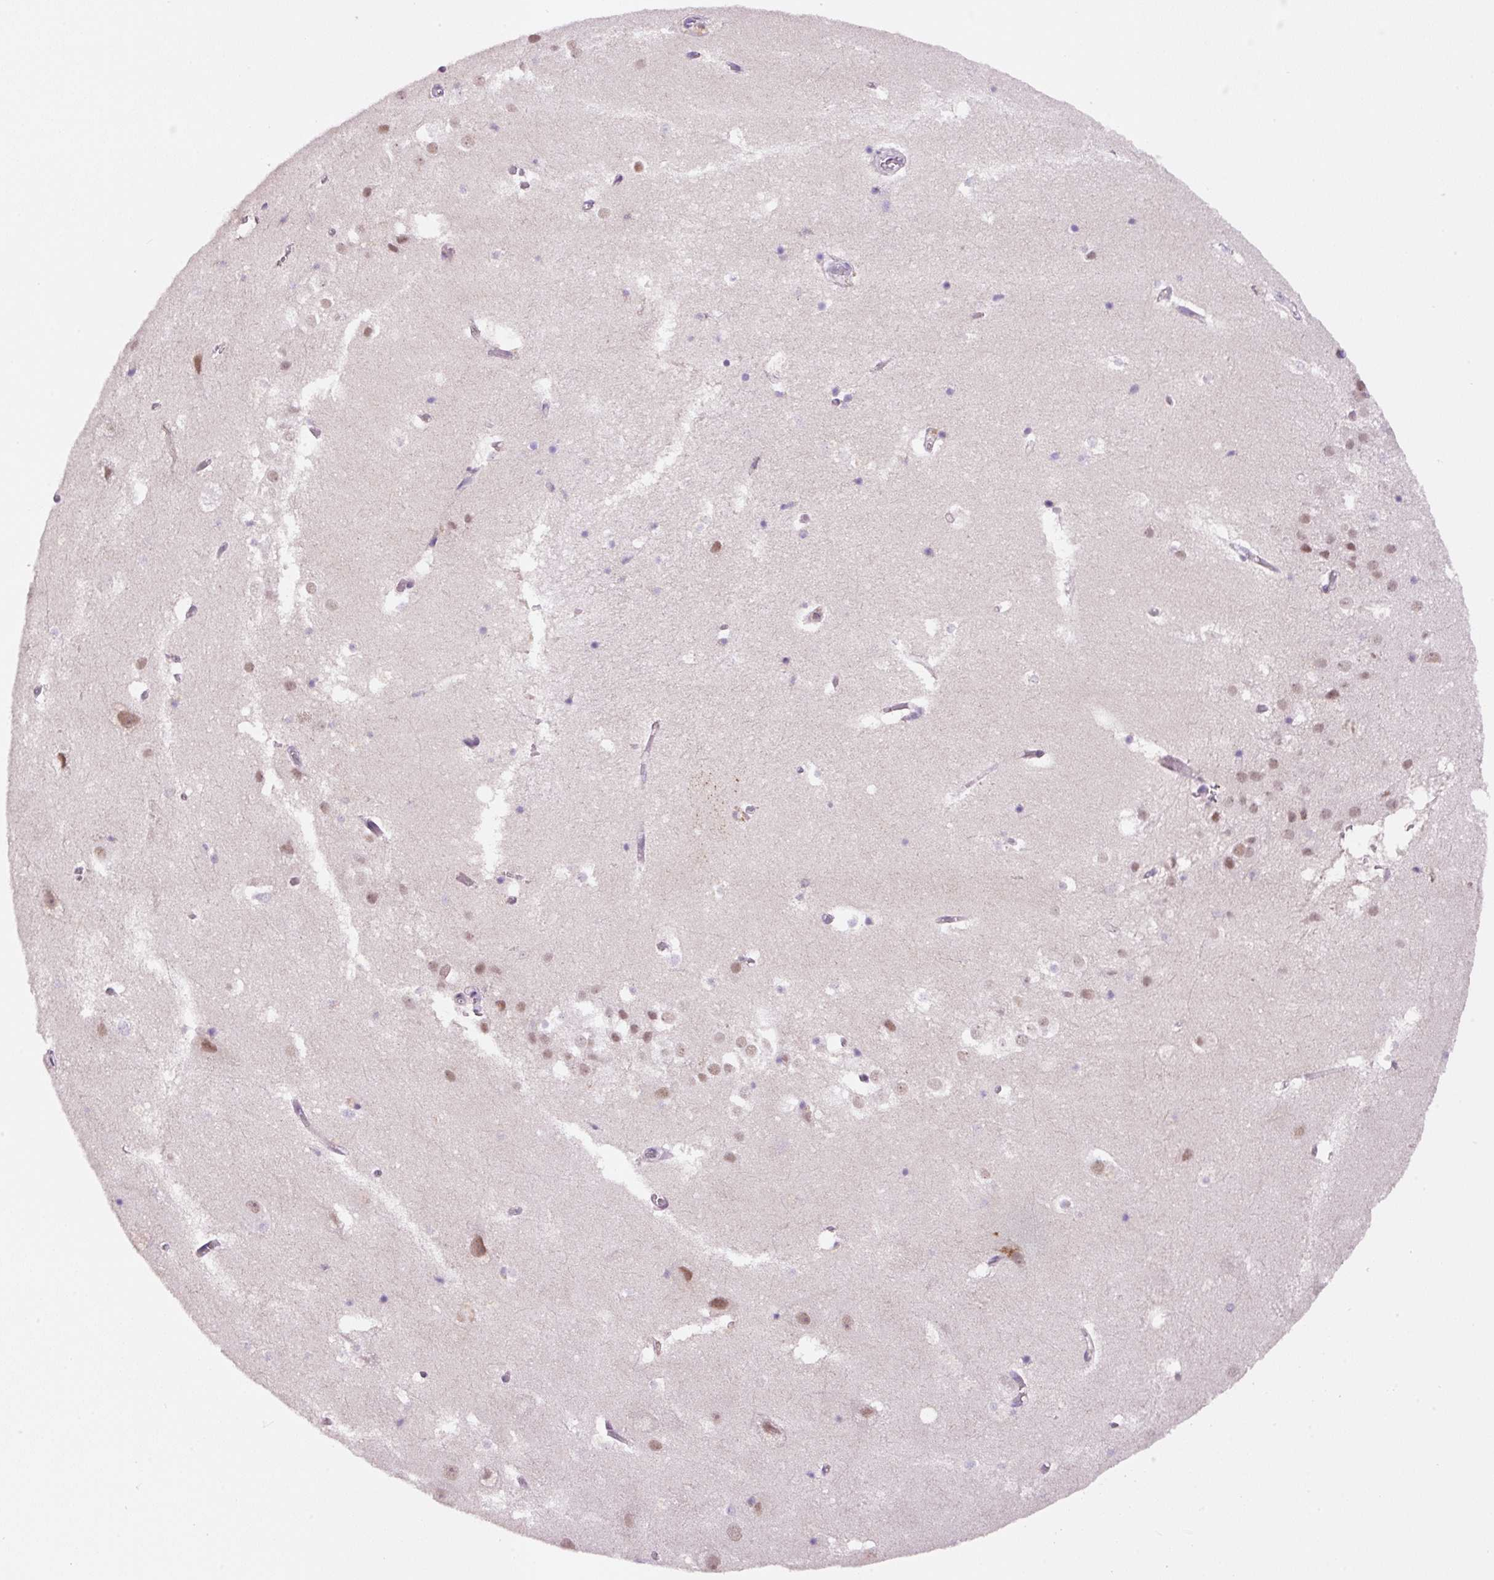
{"staining": {"intensity": "negative", "quantity": "none", "location": "none"}, "tissue": "hippocampus", "cell_type": "Glial cells", "image_type": "normal", "snomed": [{"axis": "morphology", "description": "Normal tissue, NOS"}, {"axis": "topography", "description": "Hippocampus"}], "caption": "Immunohistochemical staining of benign hippocampus reveals no significant expression in glial cells. Nuclei are stained in blue.", "gene": "PCK2", "patient": {"sex": "female", "age": 52}}